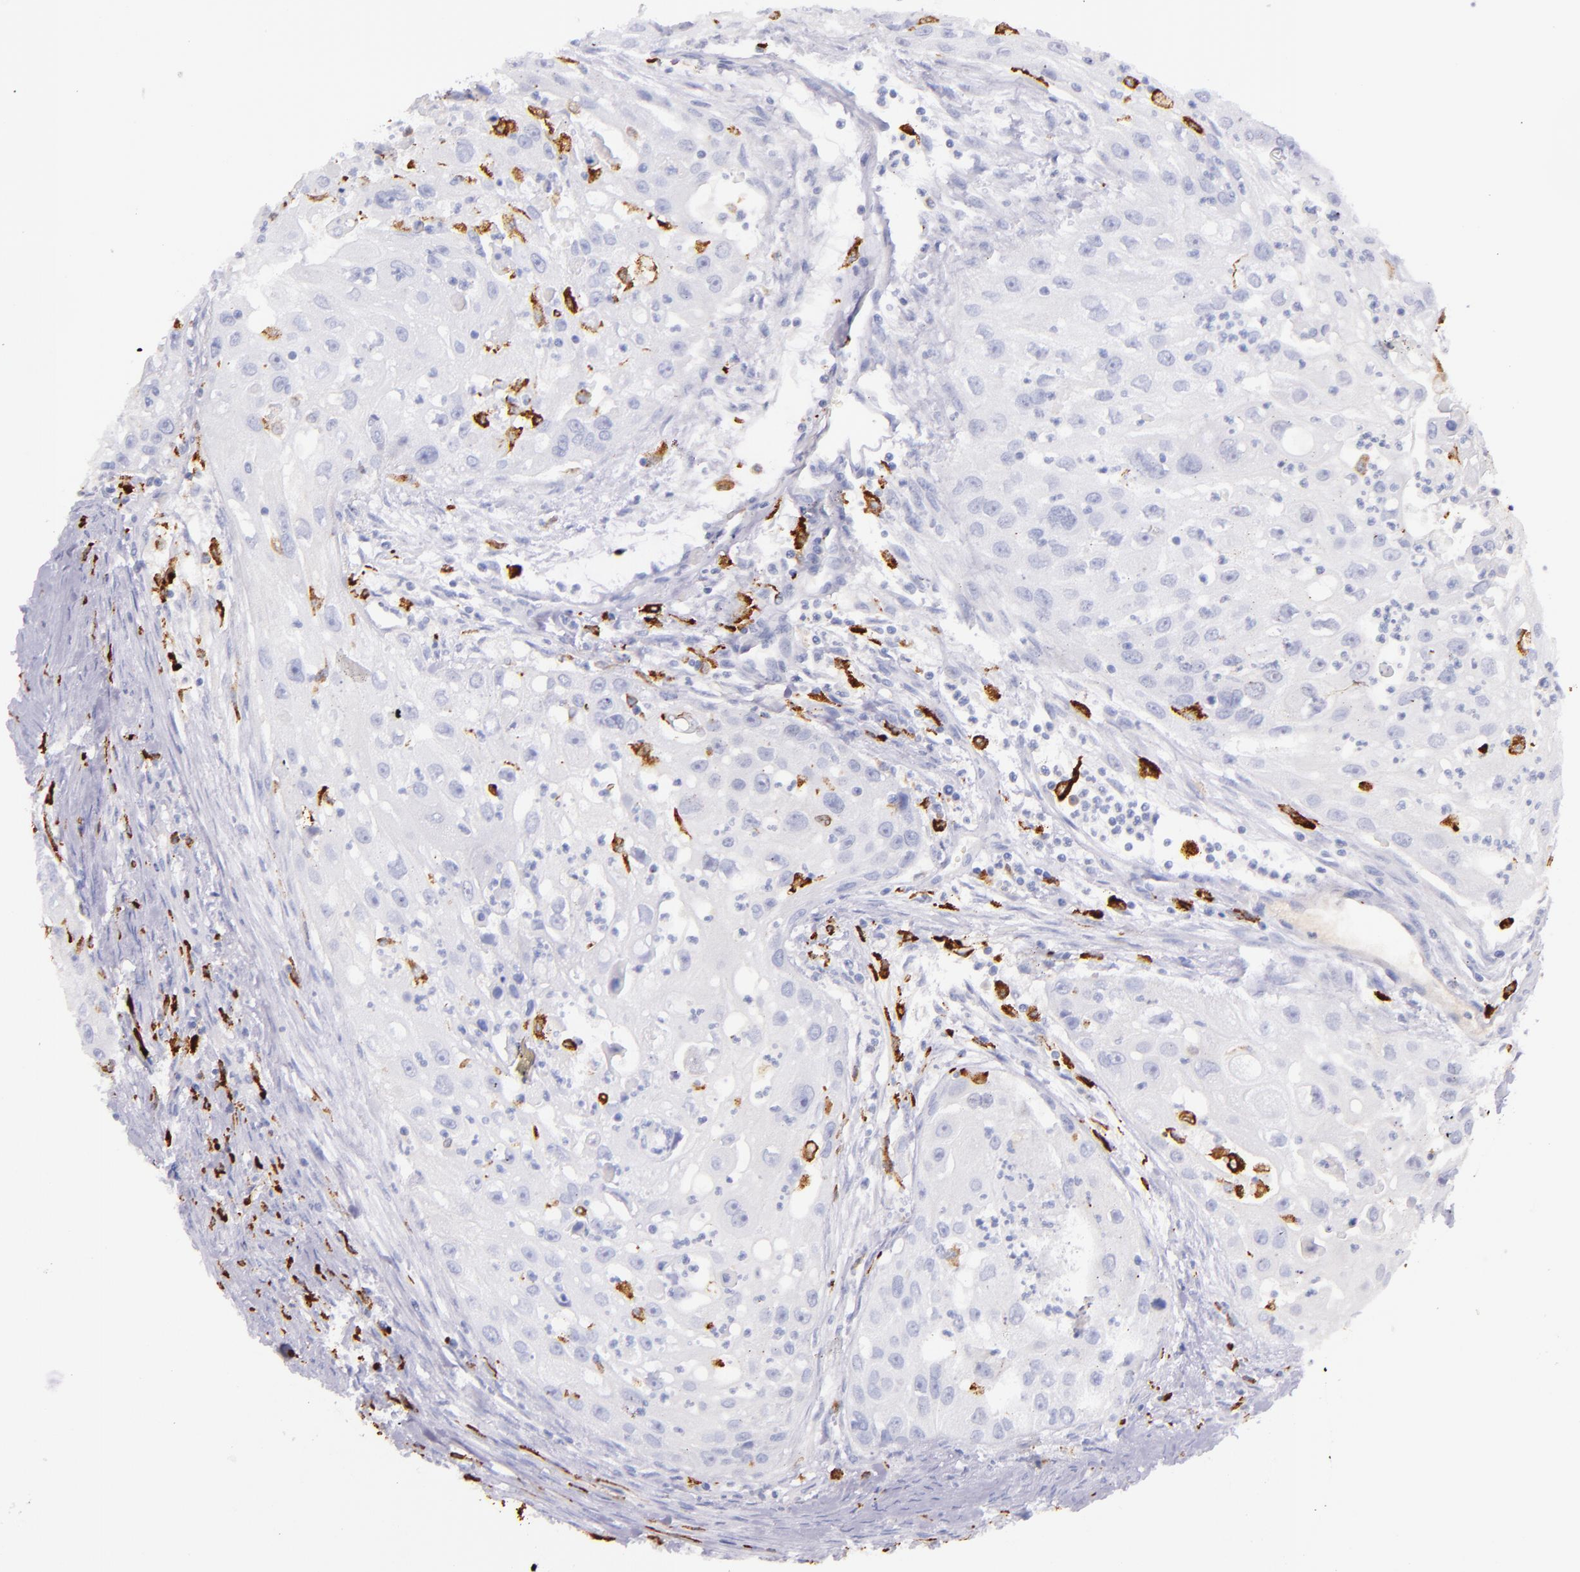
{"staining": {"intensity": "negative", "quantity": "none", "location": "none"}, "tissue": "head and neck cancer", "cell_type": "Tumor cells", "image_type": "cancer", "snomed": [{"axis": "morphology", "description": "Squamous cell carcinoma, NOS"}, {"axis": "topography", "description": "Head-Neck"}], "caption": "An IHC histopathology image of squamous cell carcinoma (head and neck) is shown. There is no staining in tumor cells of squamous cell carcinoma (head and neck). (Immunohistochemistry (ihc), brightfield microscopy, high magnification).", "gene": "CD163", "patient": {"sex": "male", "age": 64}}